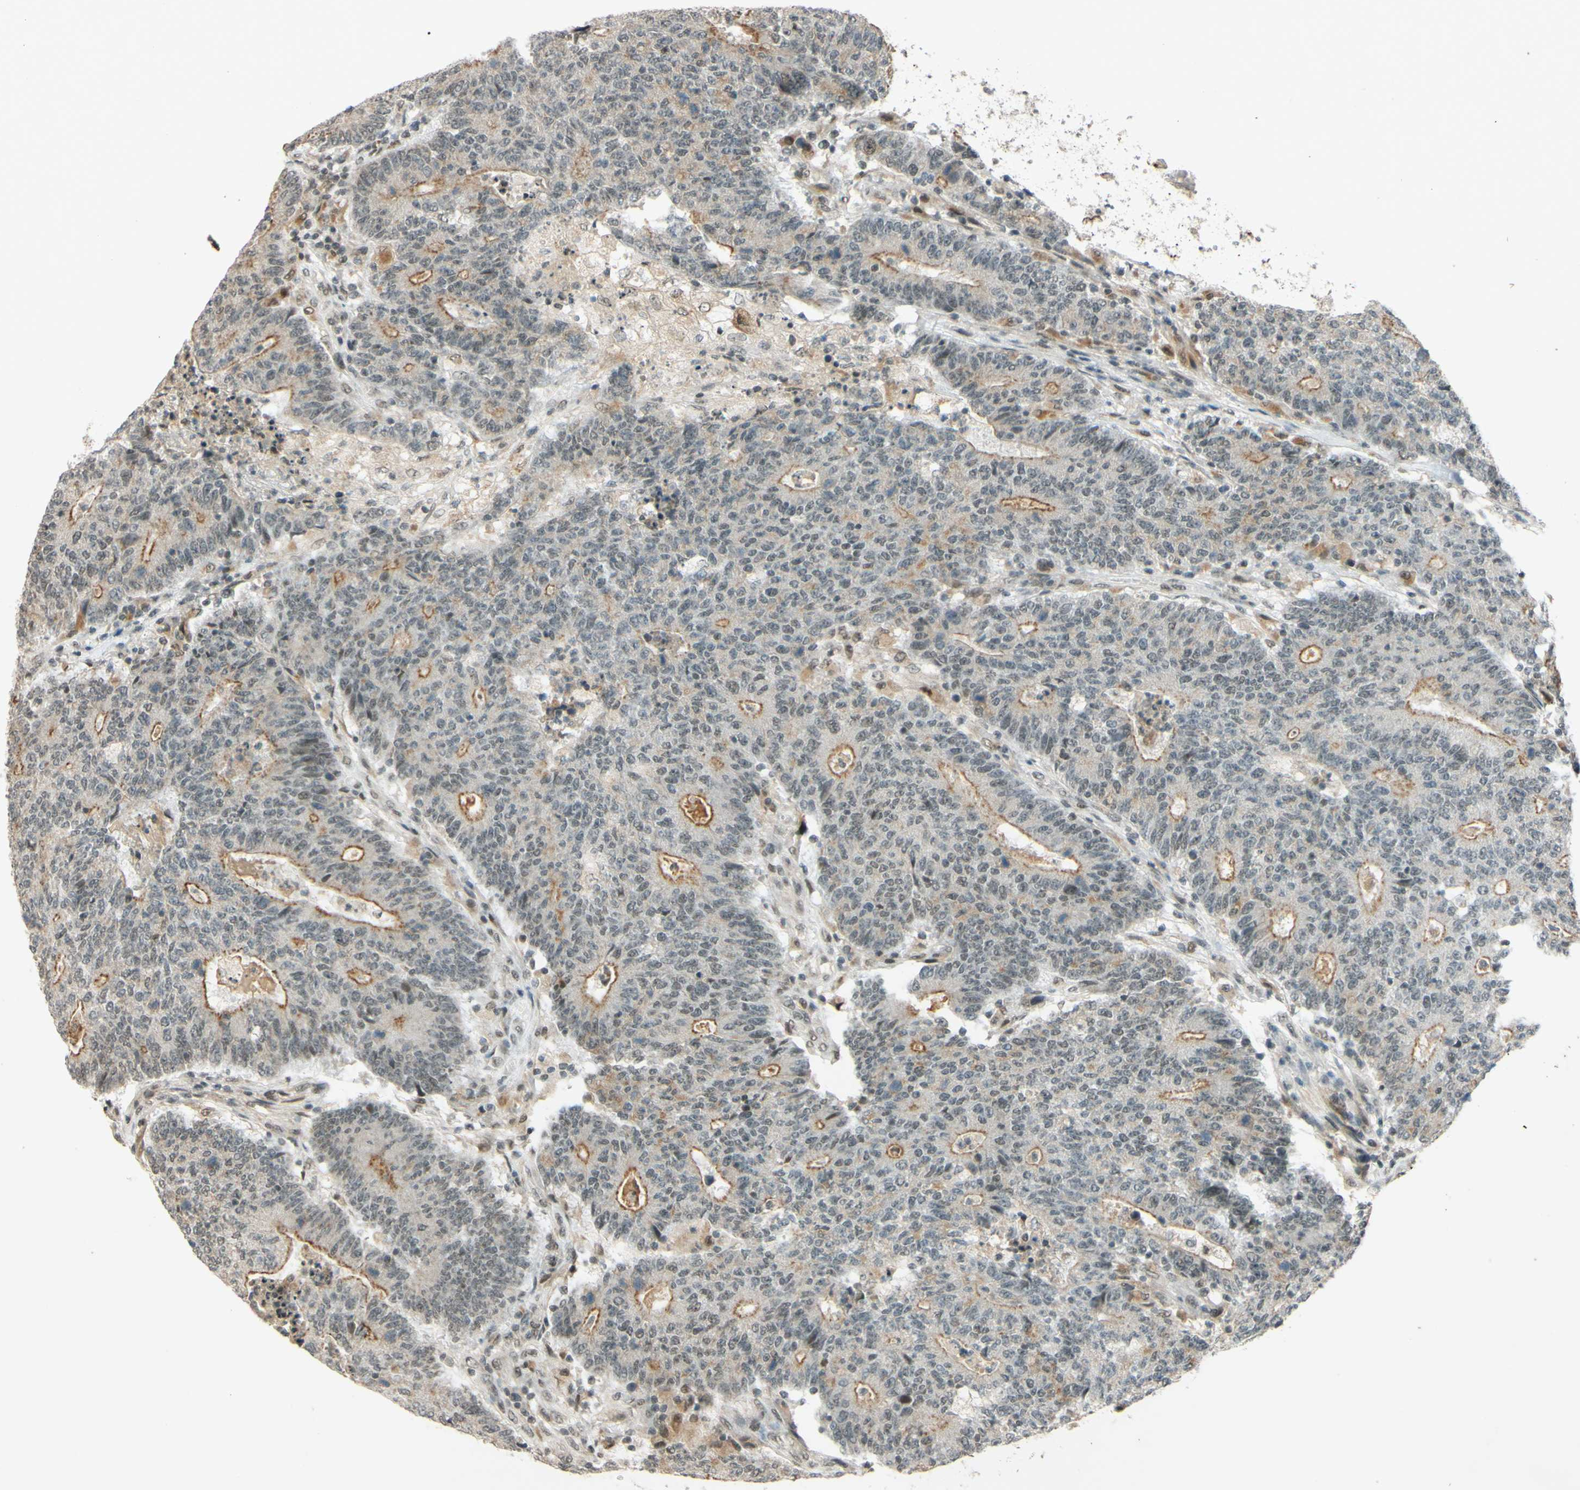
{"staining": {"intensity": "moderate", "quantity": "25%-75%", "location": "cytoplasmic/membranous"}, "tissue": "colorectal cancer", "cell_type": "Tumor cells", "image_type": "cancer", "snomed": [{"axis": "morphology", "description": "Normal tissue, NOS"}, {"axis": "morphology", "description": "Adenocarcinoma, NOS"}, {"axis": "topography", "description": "Colon"}], "caption": "An image showing moderate cytoplasmic/membranous staining in about 25%-75% of tumor cells in adenocarcinoma (colorectal), as visualized by brown immunohistochemical staining.", "gene": "SMARCB1", "patient": {"sex": "female", "age": 75}}